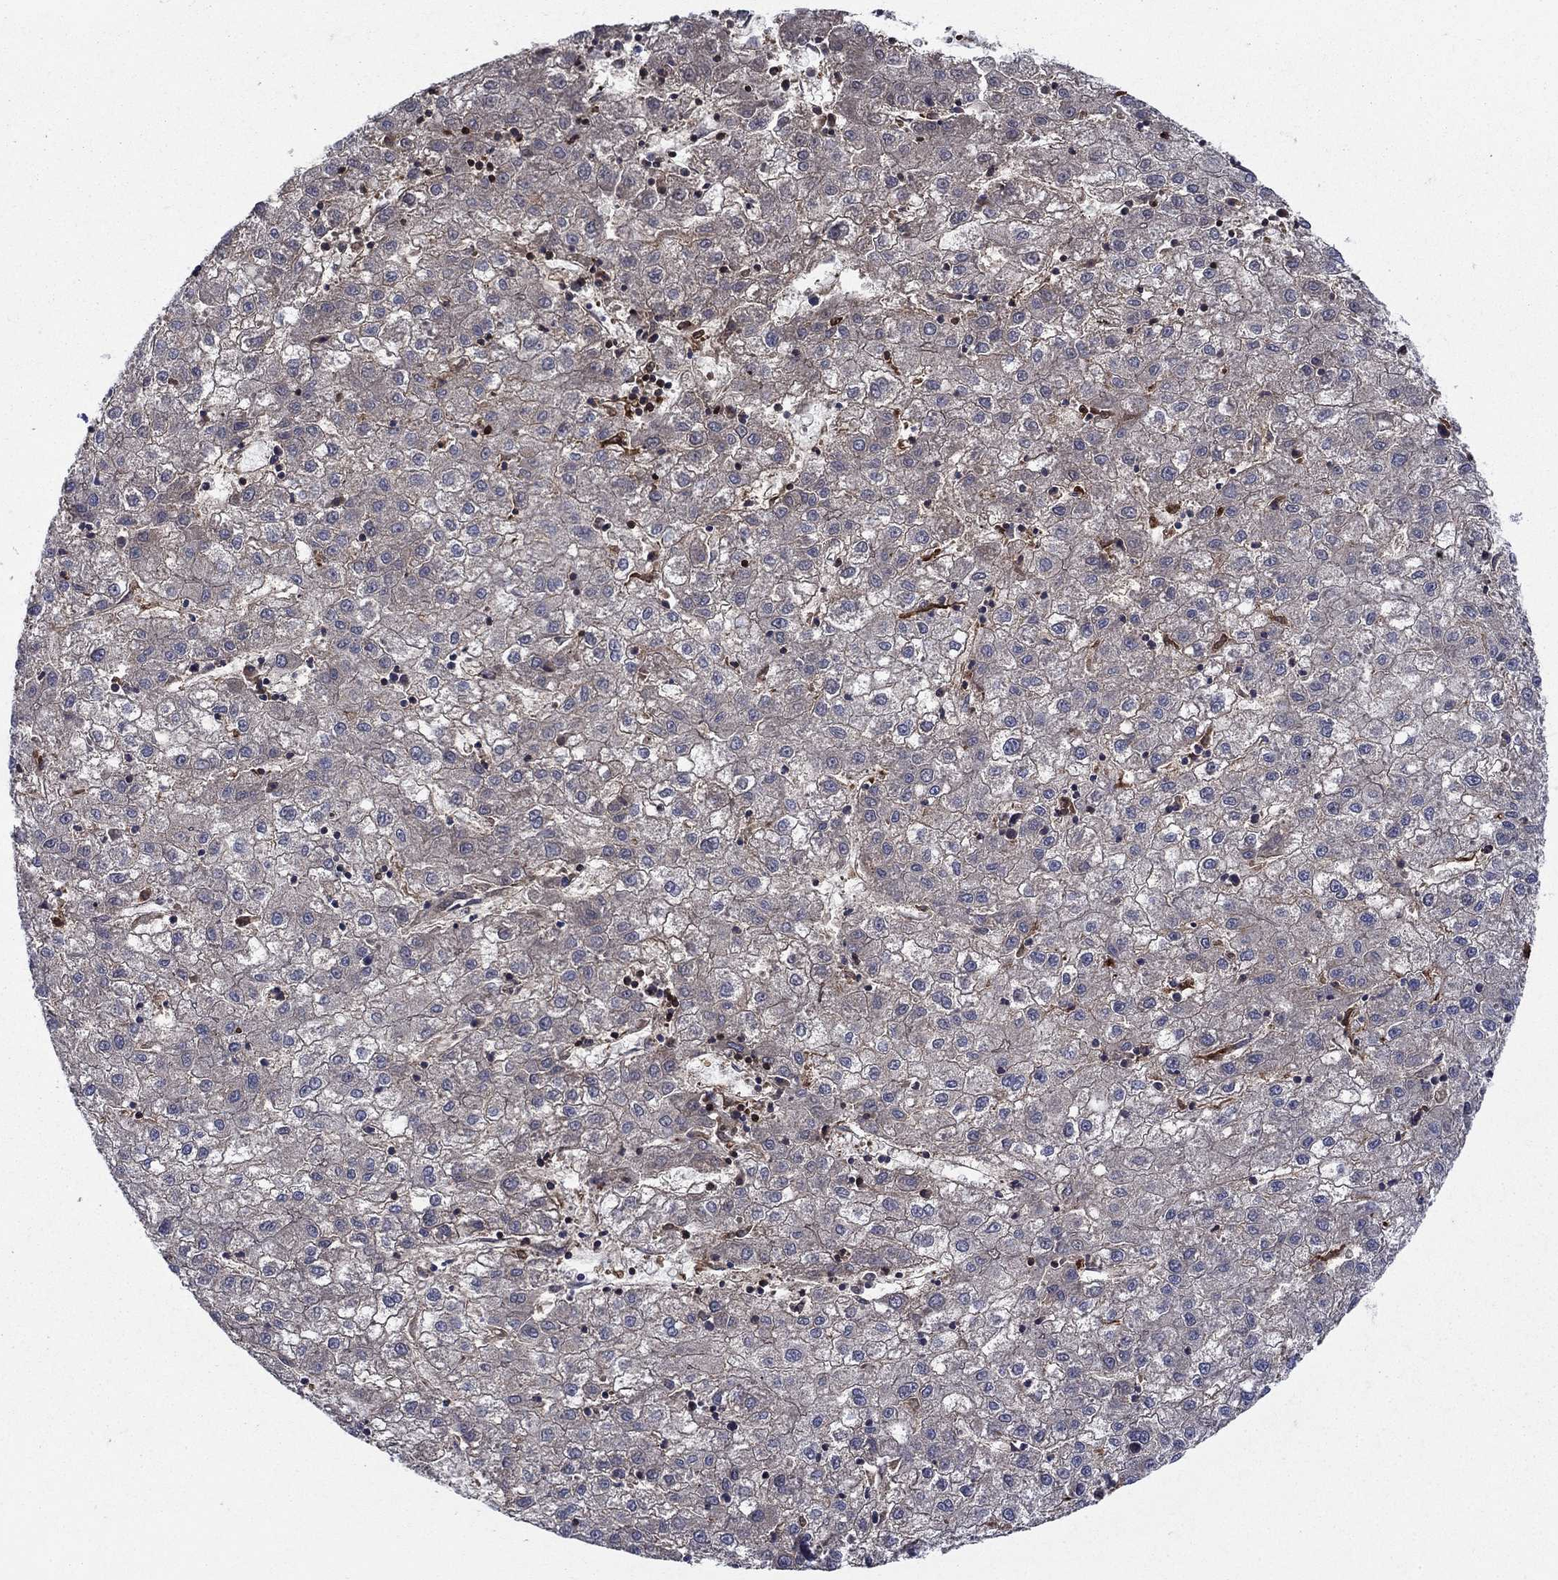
{"staining": {"intensity": "weak", "quantity": "<25%", "location": "cytoplasmic/membranous"}, "tissue": "liver cancer", "cell_type": "Tumor cells", "image_type": "cancer", "snomed": [{"axis": "morphology", "description": "Carcinoma, Hepatocellular, NOS"}, {"axis": "topography", "description": "Liver"}], "caption": "Tumor cells are negative for brown protein staining in liver cancer.", "gene": "RNF19B", "patient": {"sex": "male", "age": 72}}